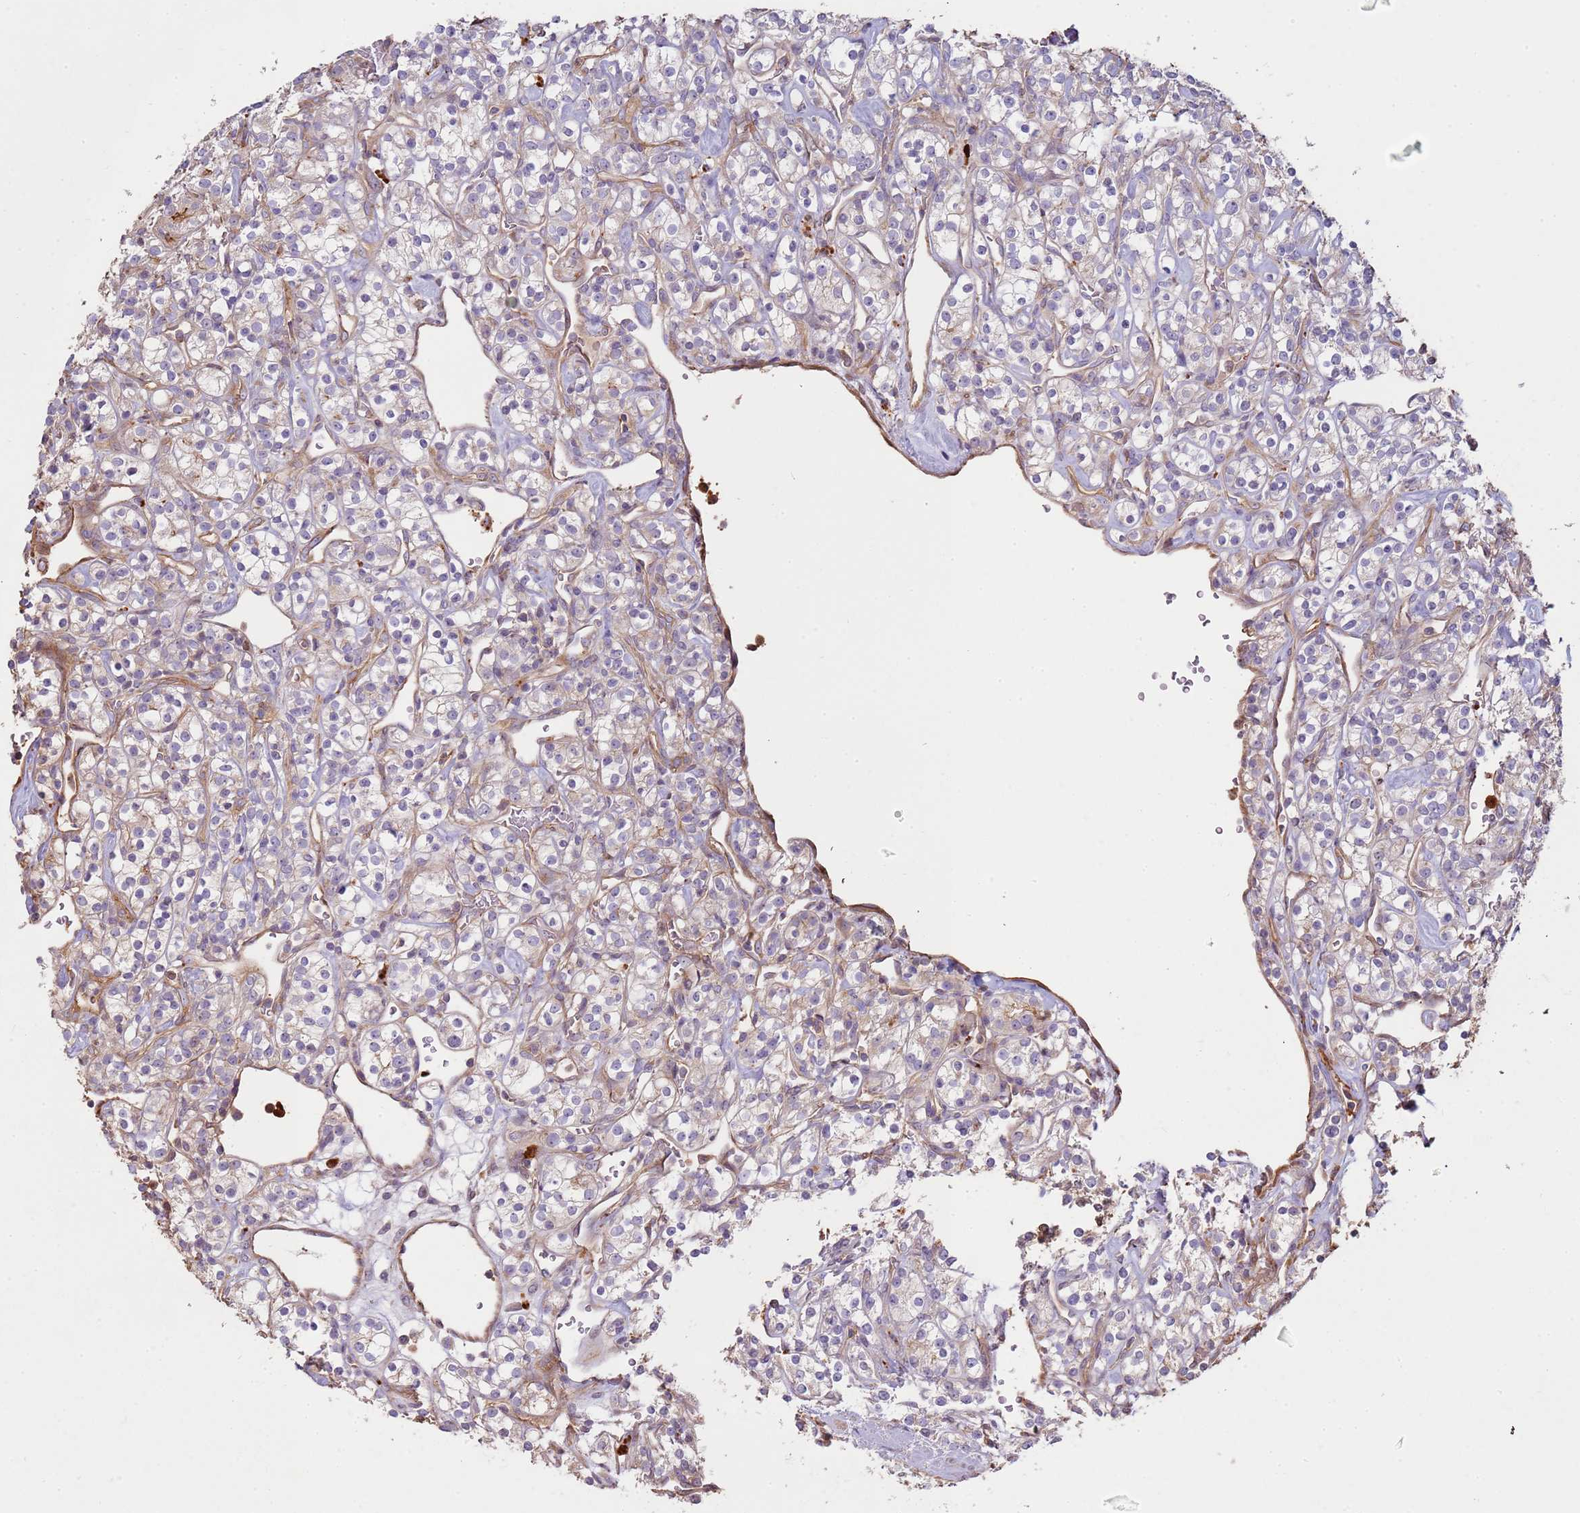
{"staining": {"intensity": "negative", "quantity": "none", "location": "none"}, "tissue": "renal cancer", "cell_type": "Tumor cells", "image_type": "cancer", "snomed": [{"axis": "morphology", "description": "Adenocarcinoma, NOS"}, {"axis": "topography", "description": "Kidney"}], "caption": "This is an immunohistochemistry image of renal cancer. There is no positivity in tumor cells.", "gene": "NDUFAF4", "patient": {"sex": "male", "age": 77}}